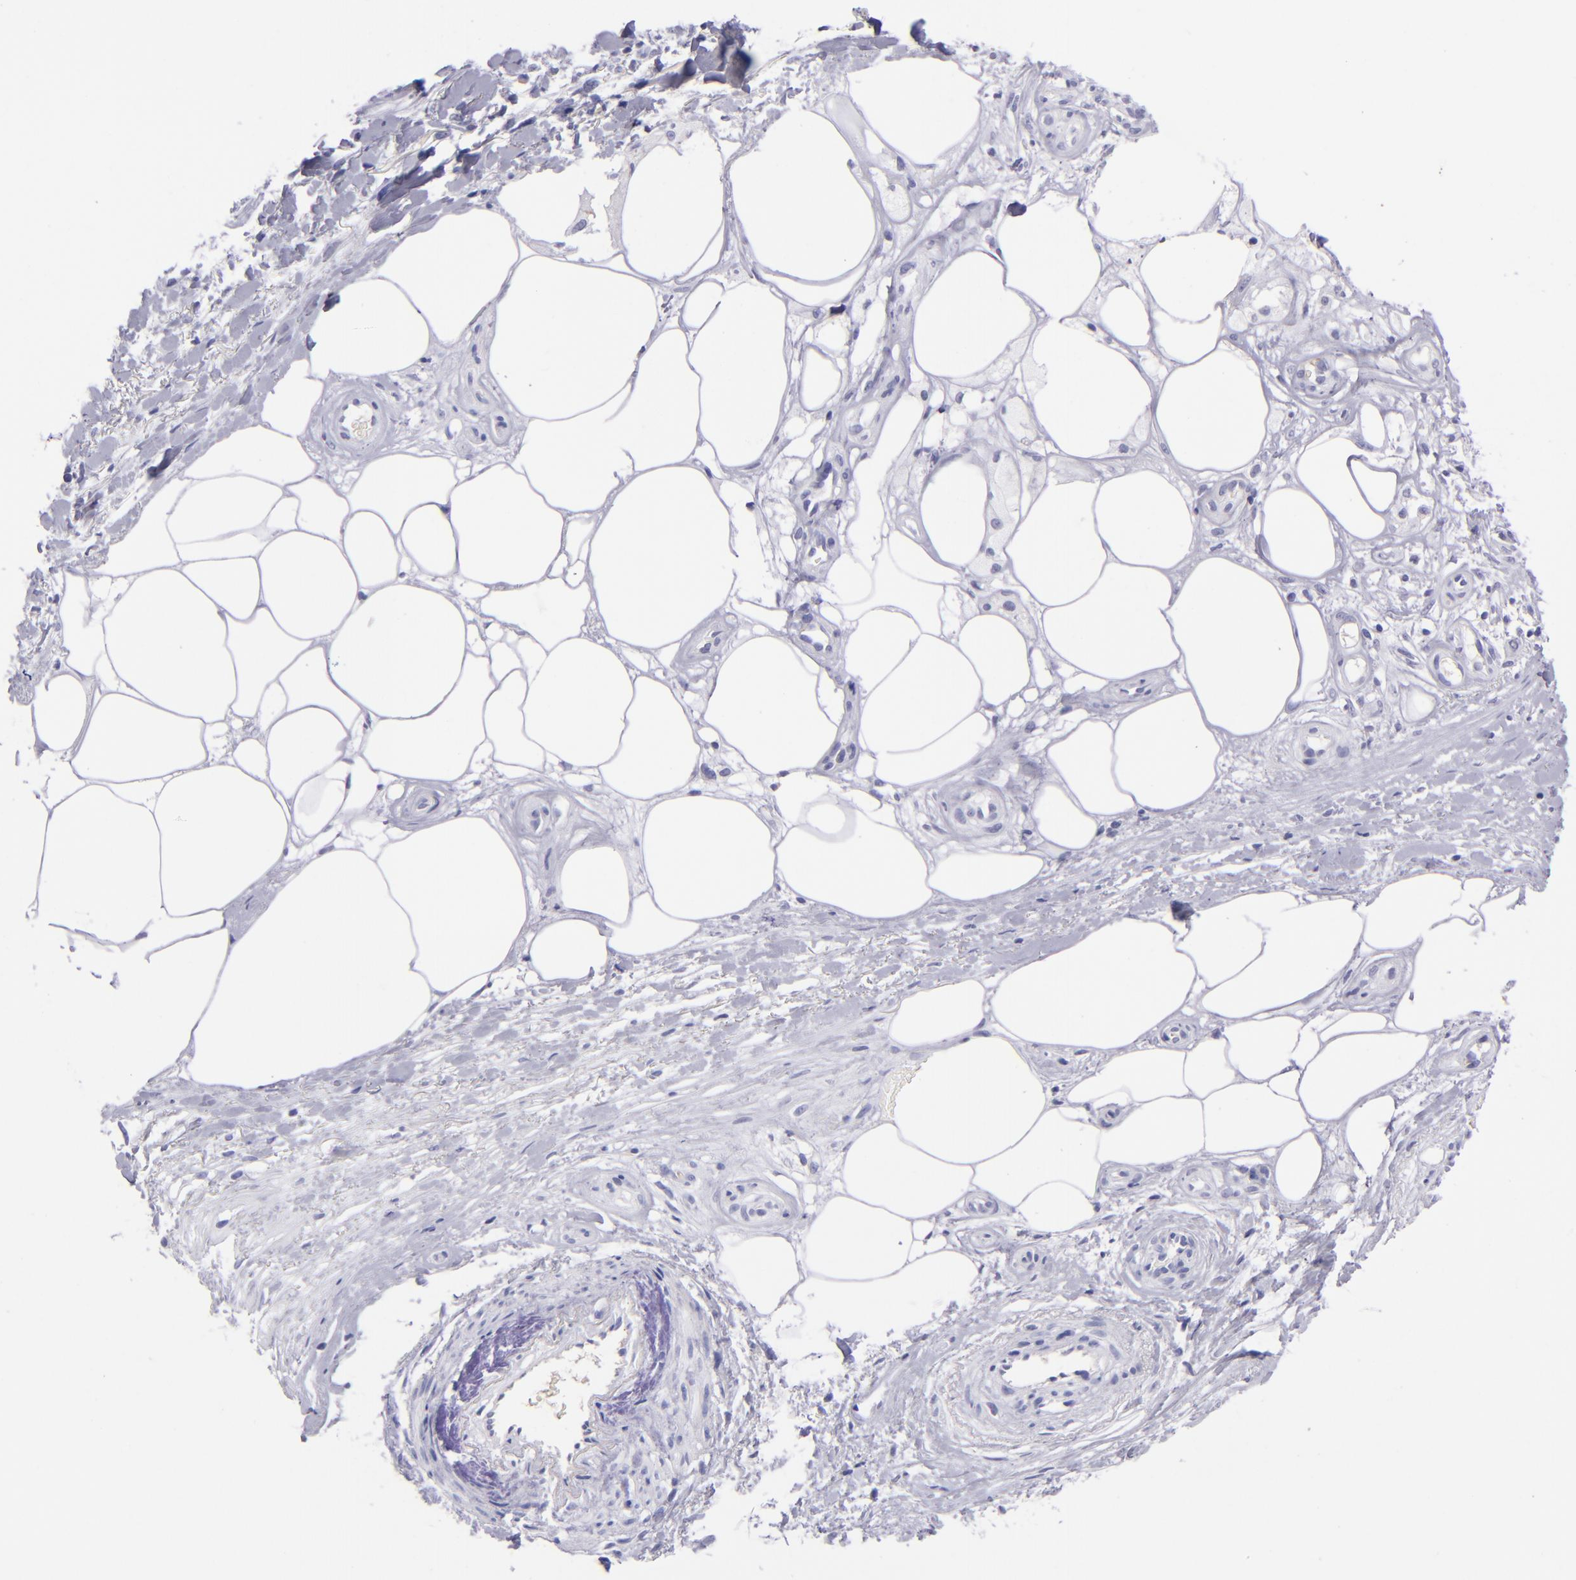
{"staining": {"intensity": "negative", "quantity": "none", "location": "none"}, "tissue": "melanoma", "cell_type": "Tumor cells", "image_type": "cancer", "snomed": [{"axis": "morphology", "description": "Malignant melanoma, NOS"}, {"axis": "topography", "description": "Skin"}], "caption": "Human melanoma stained for a protein using immunohistochemistry demonstrates no staining in tumor cells.", "gene": "CD37", "patient": {"sex": "female", "age": 85}}